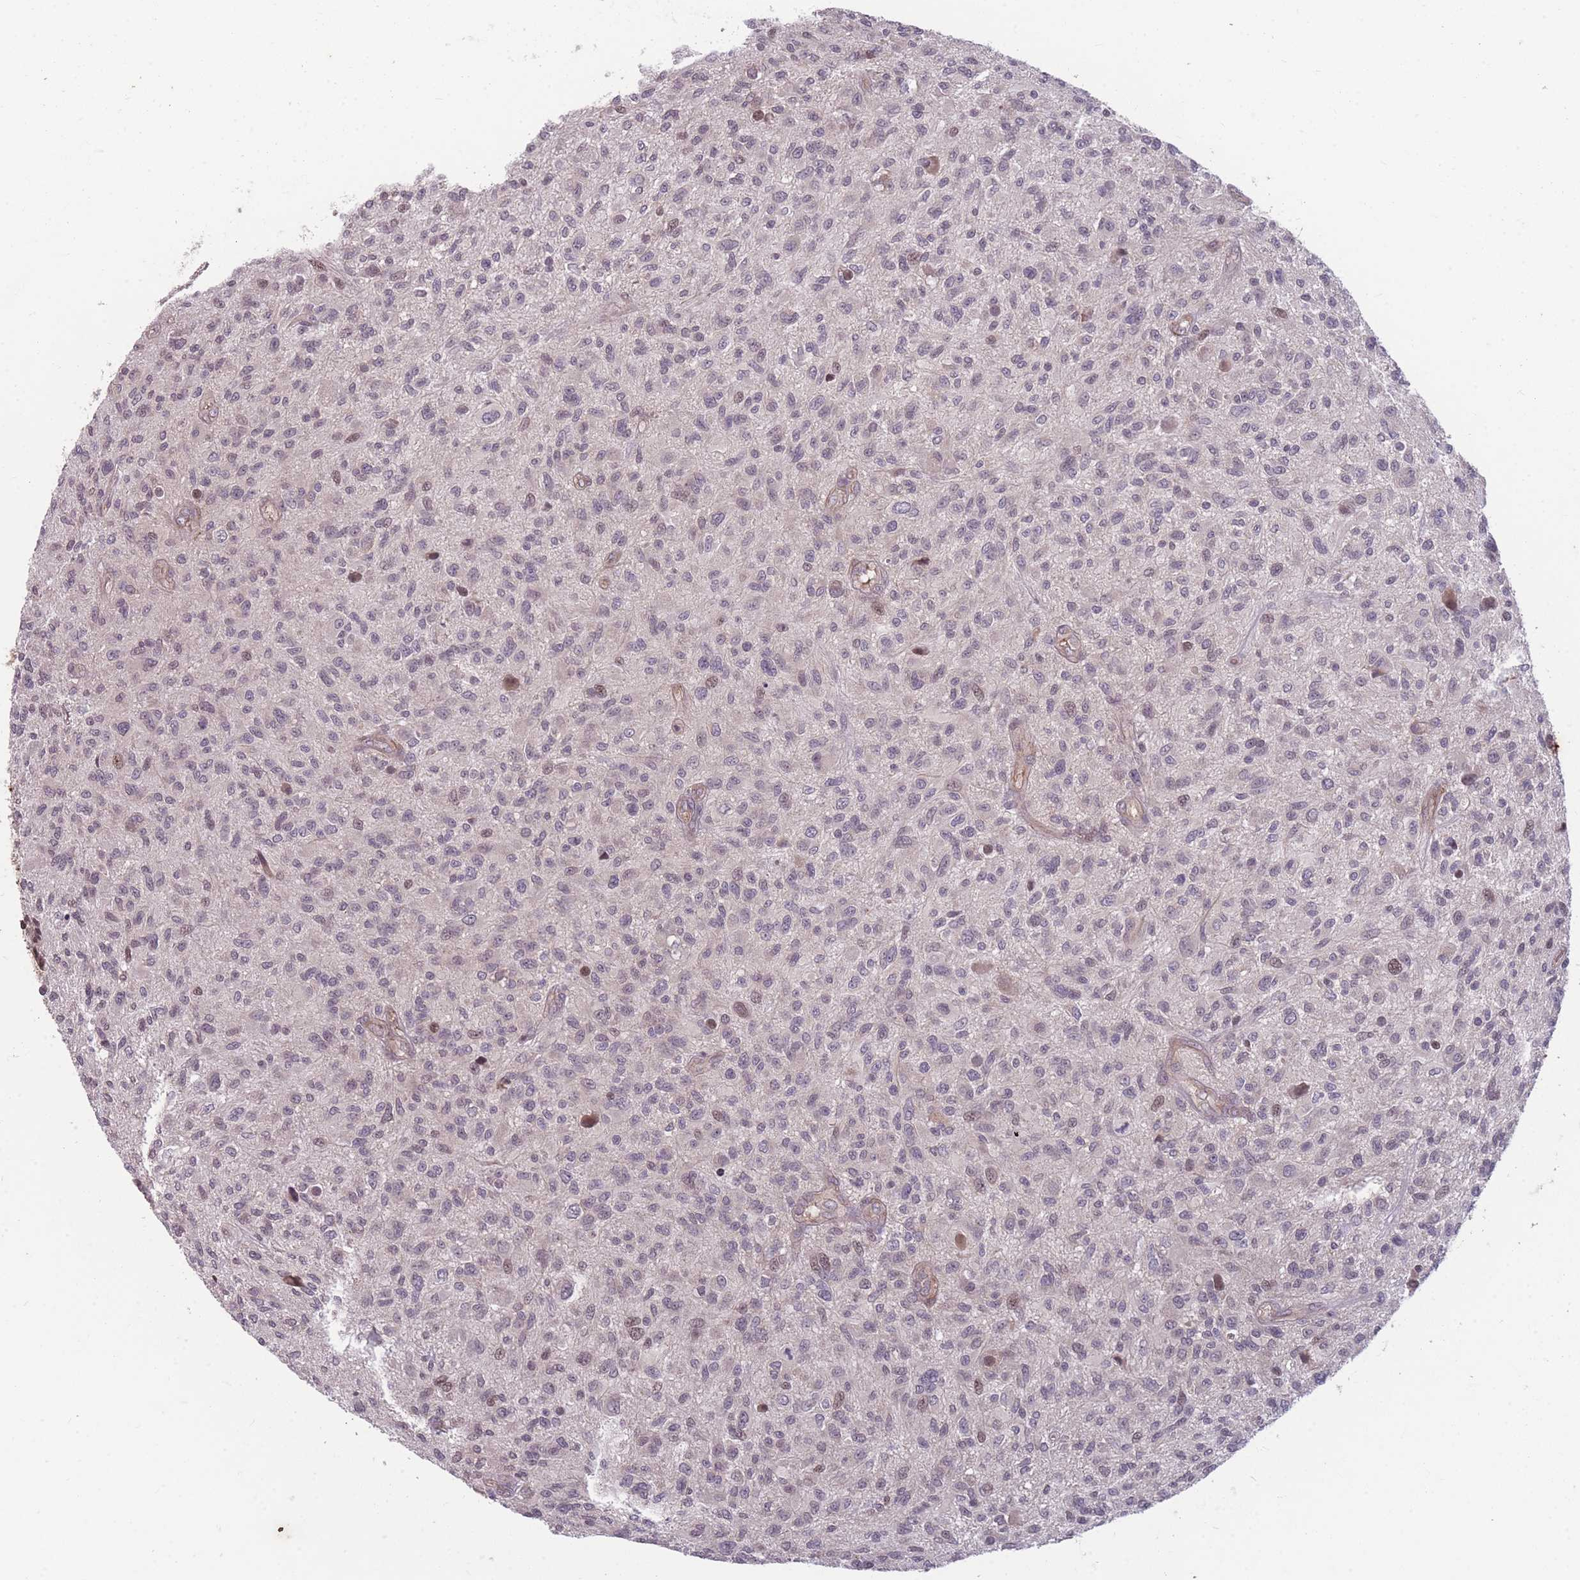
{"staining": {"intensity": "weak", "quantity": "25%-75%", "location": "nuclear"}, "tissue": "glioma", "cell_type": "Tumor cells", "image_type": "cancer", "snomed": [{"axis": "morphology", "description": "Glioma, malignant, High grade"}, {"axis": "topography", "description": "Brain"}], "caption": "Weak nuclear positivity for a protein is appreciated in about 25%-75% of tumor cells of glioma using immunohistochemistry.", "gene": "GGT5", "patient": {"sex": "male", "age": 47}}